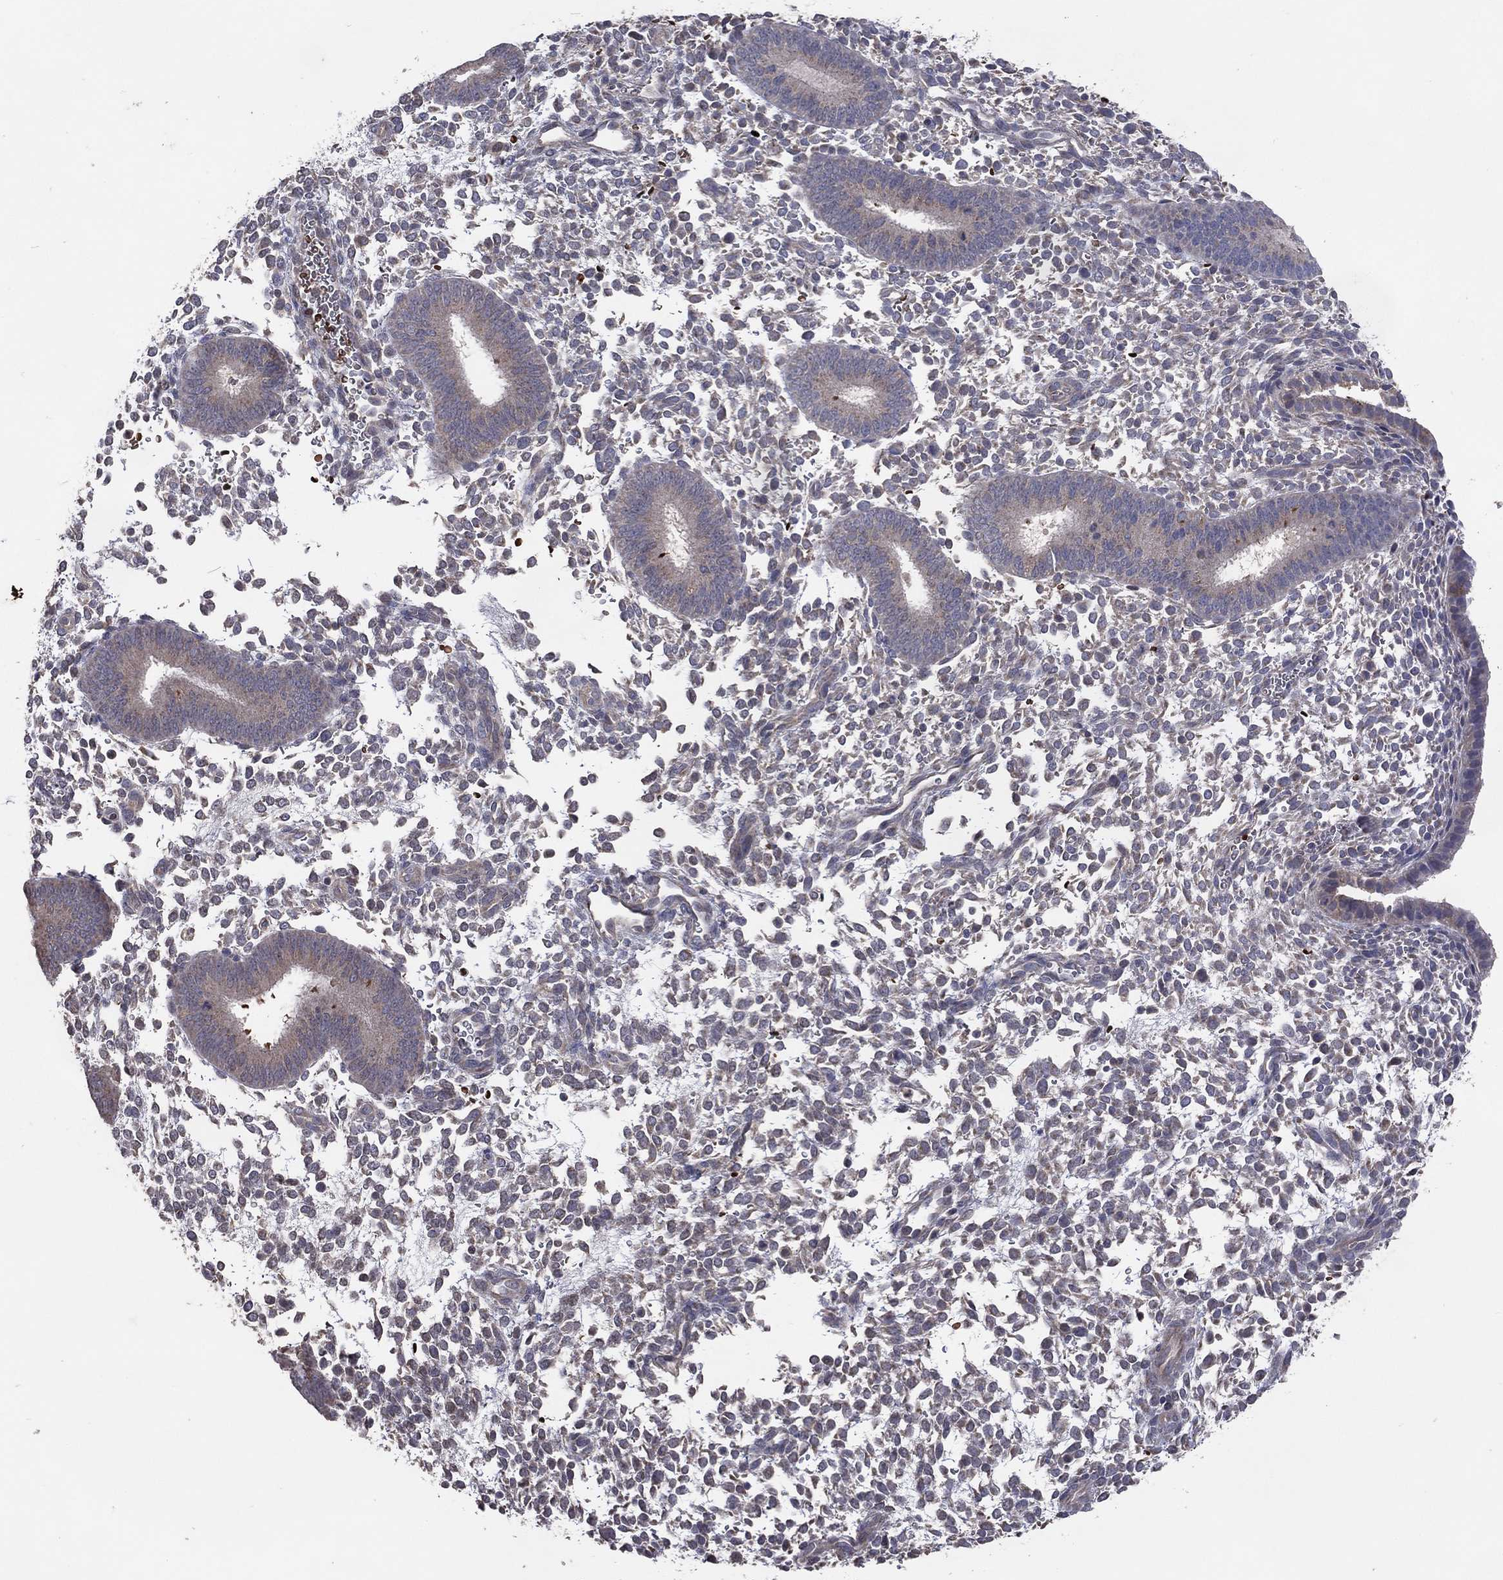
{"staining": {"intensity": "negative", "quantity": "none", "location": "none"}, "tissue": "endometrium", "cell_type": "Cells in endometrial stroma", "image_type": "normal", "snomed": [{"axis": "morphology", "description": "Normal tissue, NOS"}, {"axis": "topography", "description": "Endometrium"}], "caption": "Cells in endometrial stroma show no significant staining in normal endometrium. (DAB immunohistochemistry, high magnification).", "gene": "DNAH7", "patient": {"sex": "female", "age": 39}}